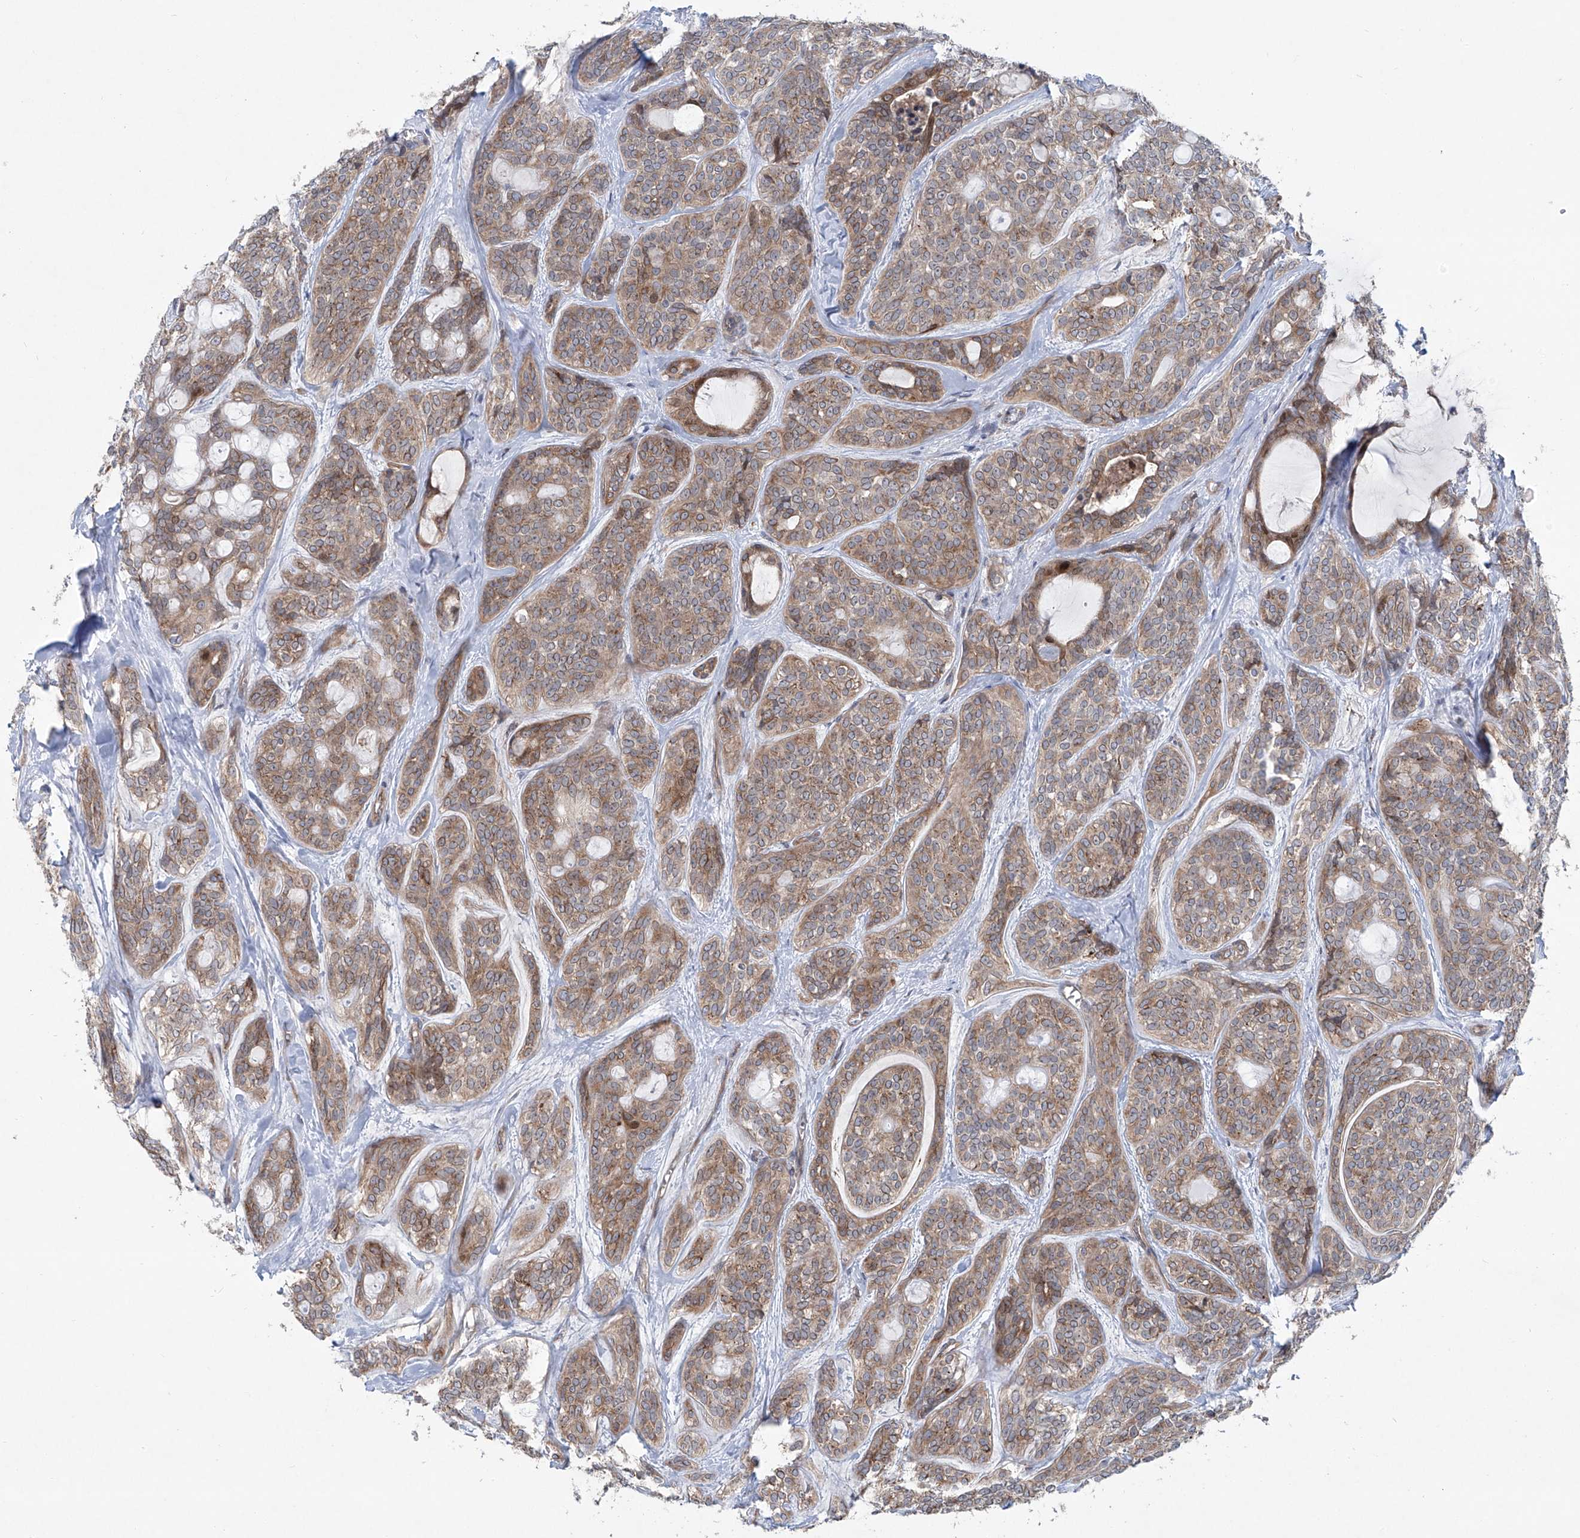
{"staining": {"intensity": "moderate", "quantity": ">75%", "location": "cytoplasmic/membranous"}, "tissue": "head and neck cancer", "cell_type": "Tumor cells", "image_type": "cancer", "snomed": [{"axis": "morphology", "description": "Adenocarcinoma, NOS"}, {"axis": "topography", "description": "Head-Neck"}], "caption": "Protein staining of head and neck adenocarcinoma tissue exhibits moderate cytoplasmic/membranous expression in about >75% of tumor cells.", "gene": "KLC4", "patient": {"sex": "male", "age": 66}}